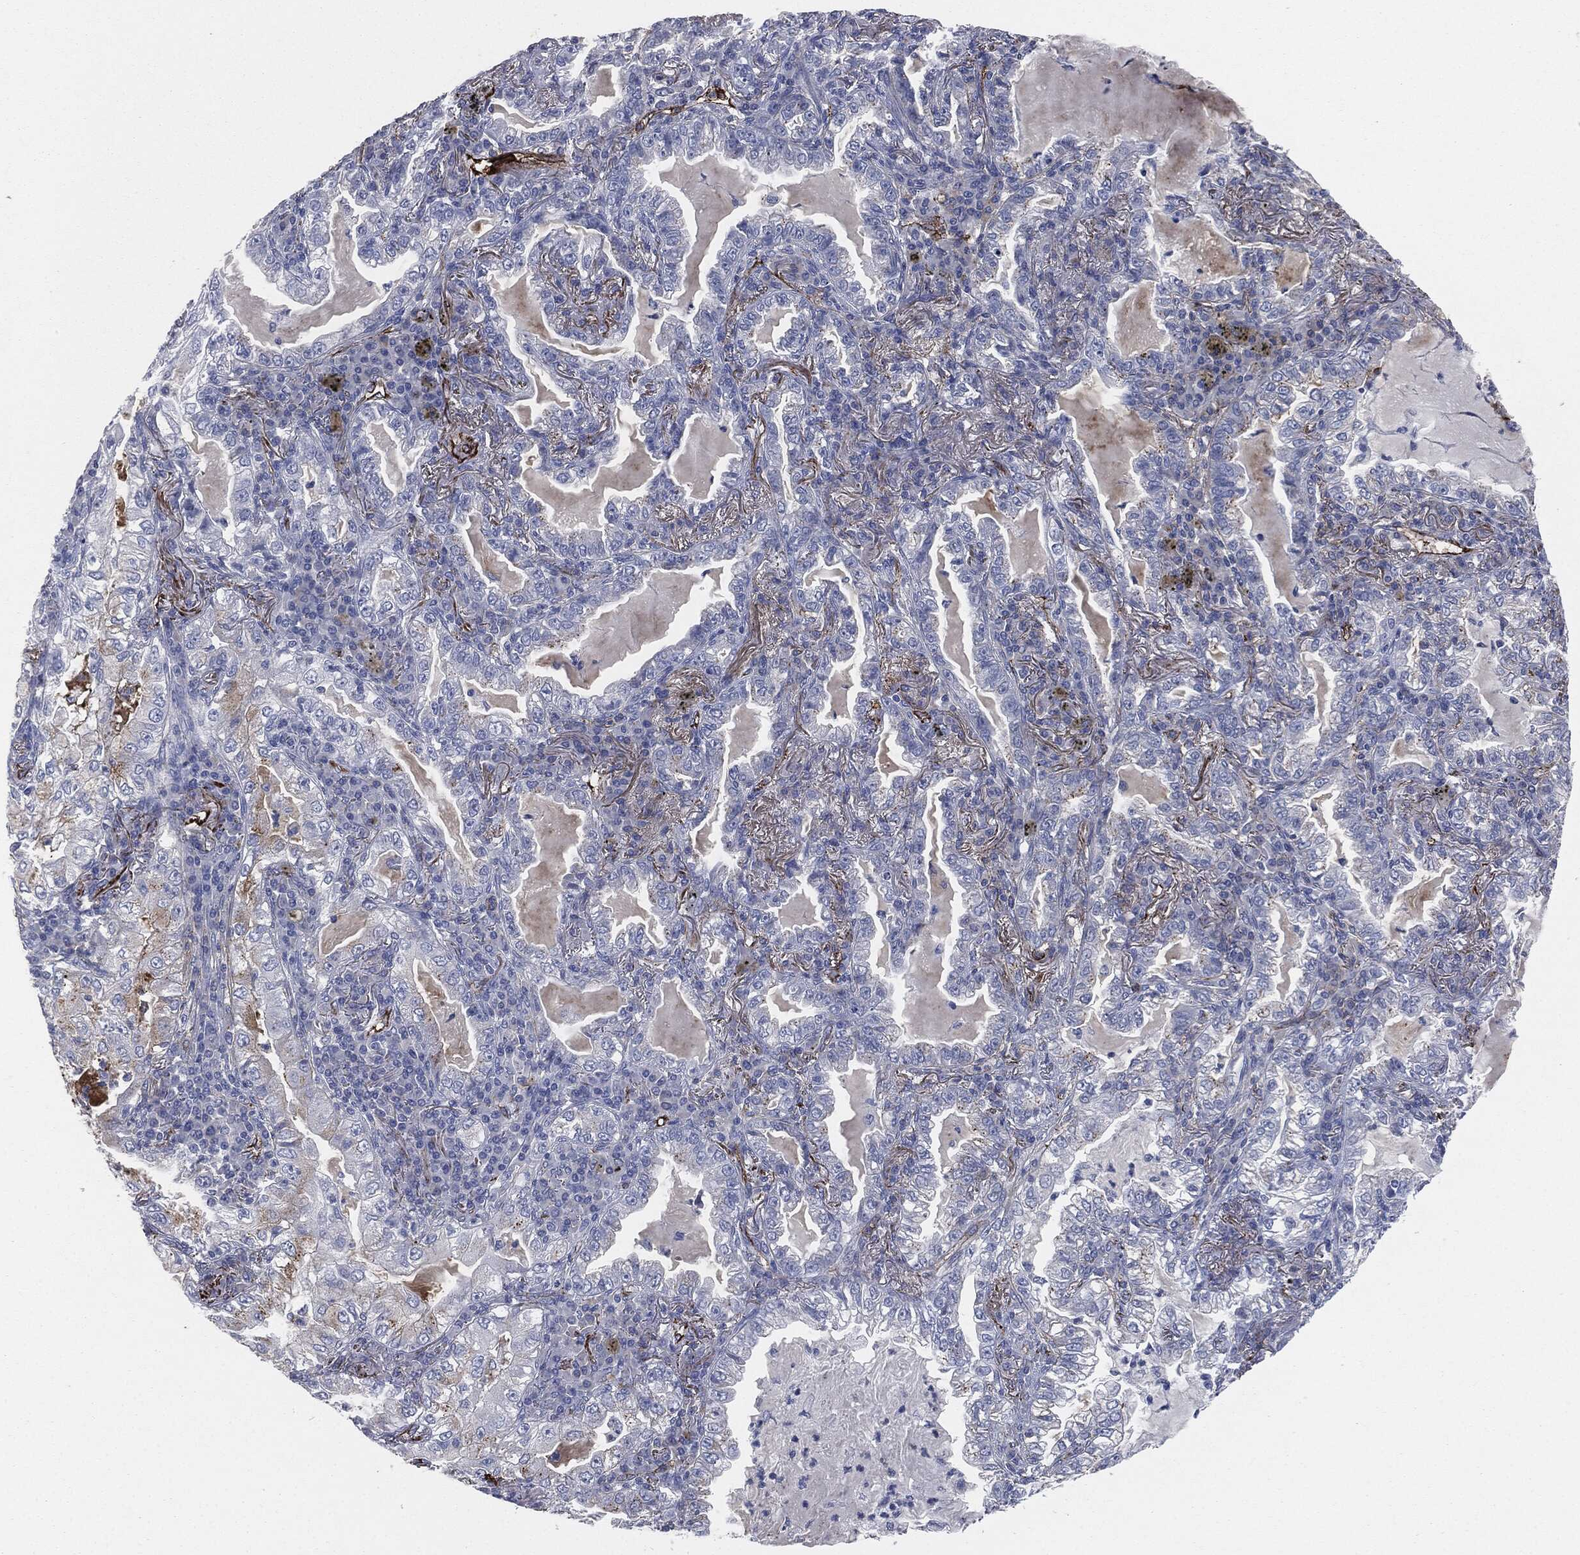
{"staining": {"intensity": "negative", "quantity": "none", "location": "none"}, "tissue": "lung cancer", "cell_type": "Tumor cells", "image_type": "cancer", "snomed": [{"axis": "morphology", "description": "Adenocarcinoma, NOS"}, {"axis": "topography", "description": "Lung"}], "caption": "This is an IHC micrograph of adenocarcinoma (lung). There is no staining in tumor cells.", "gene": "APOB", "patient": {"sex": "female", "age": 73}}